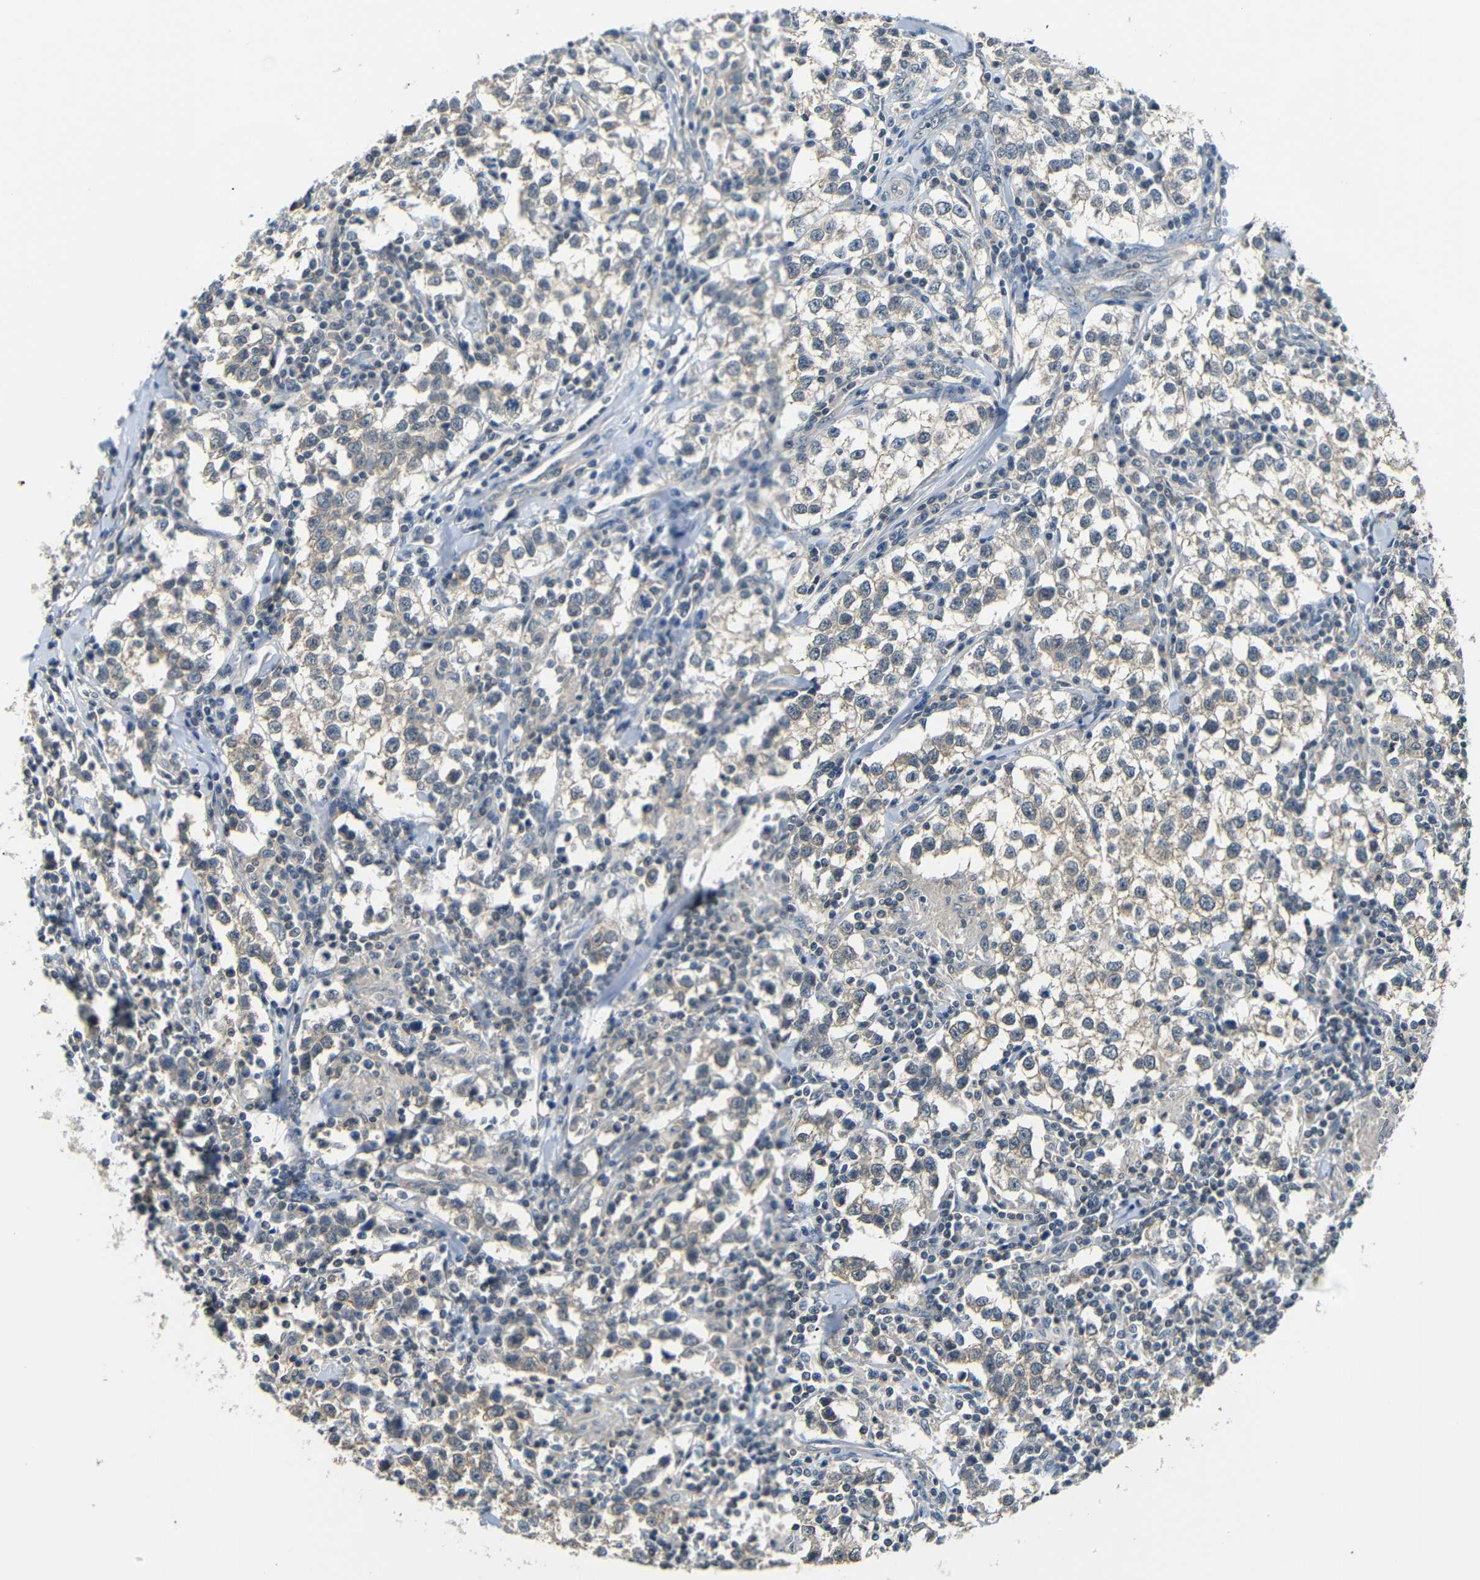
{"staining": {"intensity": "negative", "quantity": "none", "location": "none"}, "tissue": "testis cancer", "cell_type": "Tumor cells", "image_type": "cancer", "snomed": [{"axis": "morphology", "description": "Seminoma, NOS"}, {"axis": "morphology", "description": "Carcinoma, Embryonal, NOS"}, {"axis": "topography", "description": "Testis"}], "caption": "Testis cancer (seminoma) was stained to show a protein in brown. There is no significant expression in tumor cells.", "gene": "SFN", "patient": {"sex": "male", "age": 36}}